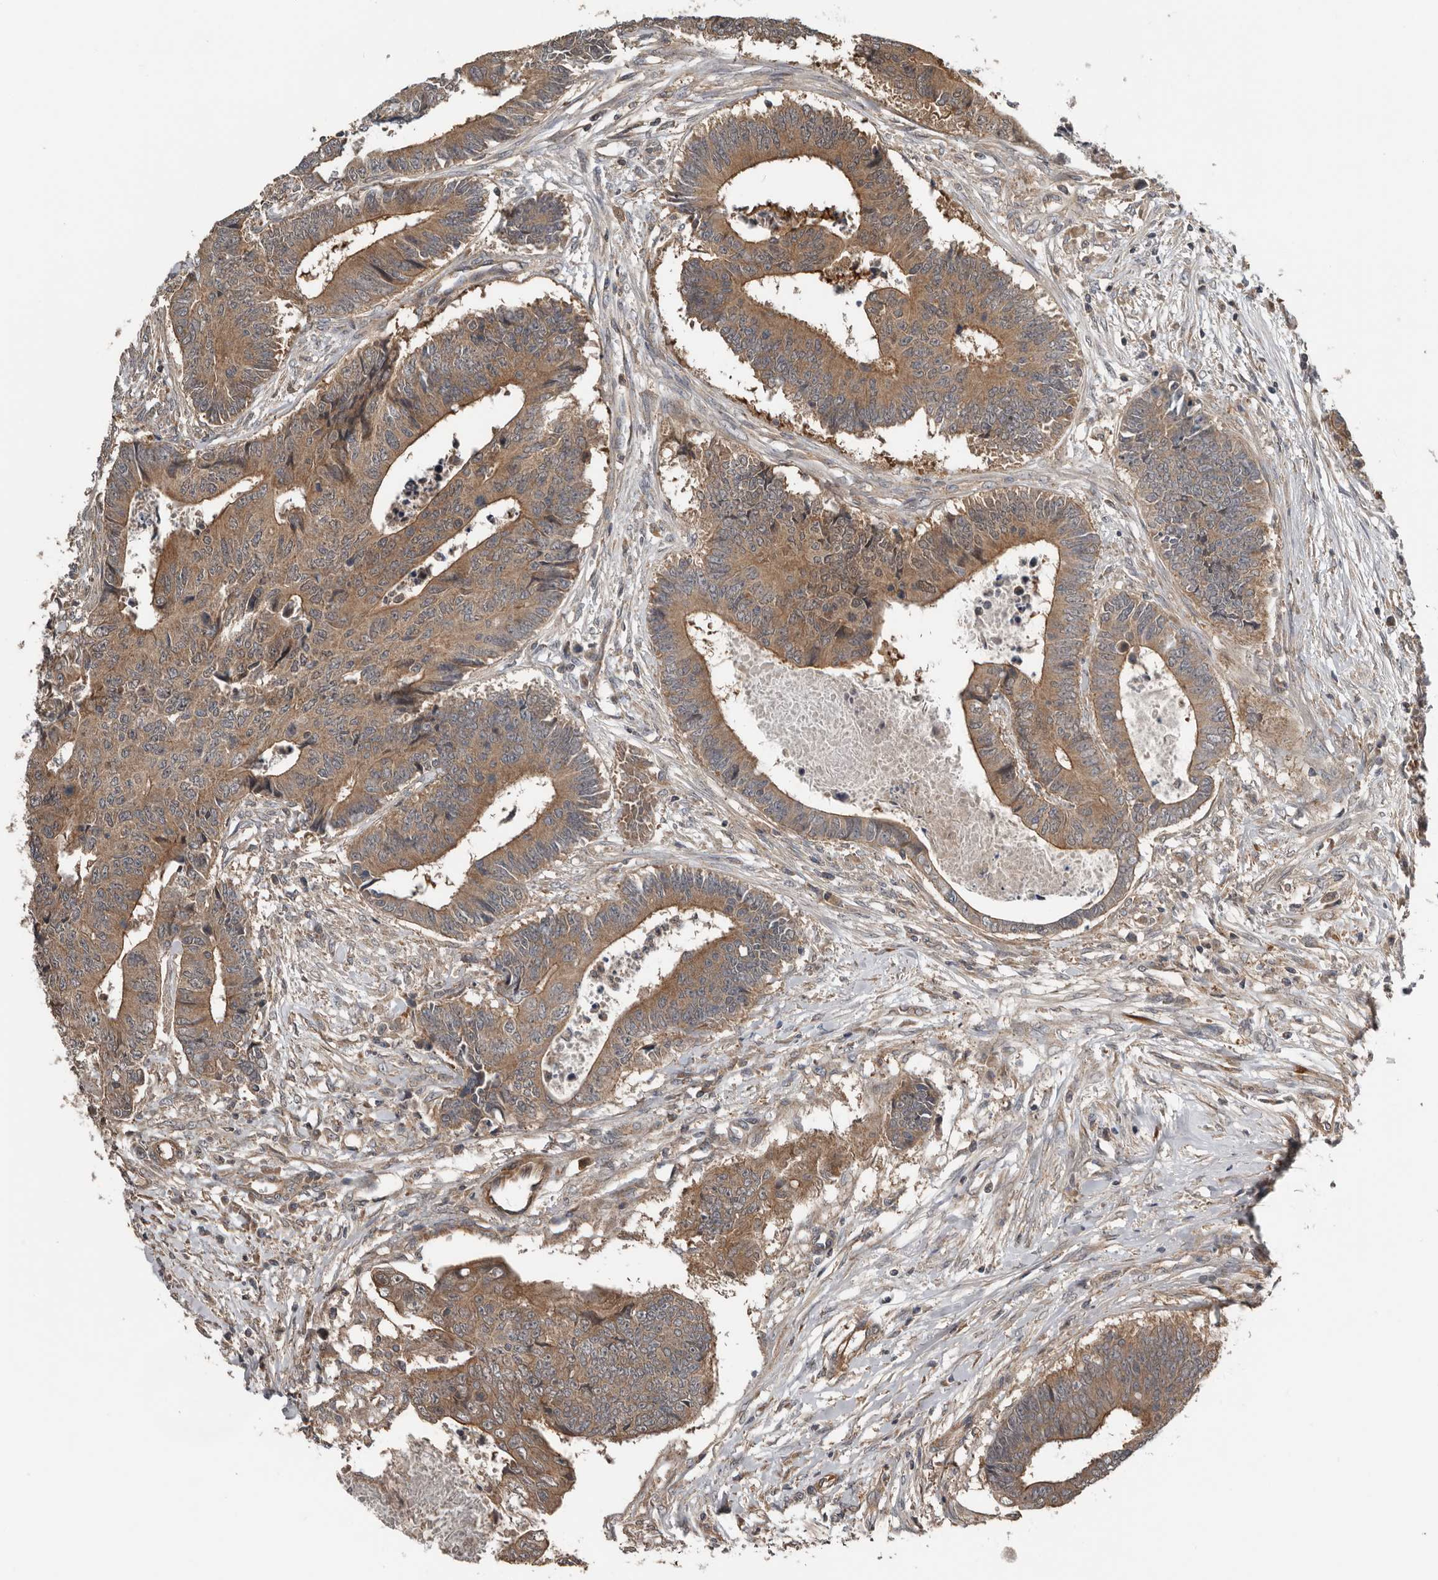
{"staining": {"intensity": "moderate", "quantity": ">75%", "location": "cytoplasmic/membranous"}, "tissue": "colorectal cancer", "cell_type": "Tumor cells", "image_type": "cancer", "snomed": [{"axis": "morphology", "description": "Adenocarcinoma, NOS"}, {"axis": "topography", "description": "Rectum"}], "caption": "Colorectal adenocarcinoma was stained to show a protein in brown. There is medium levels of moderate cytoplasmic/membranous staining in approximately >75% of tumor cells.", "gene": "DNAJB4", "patient": {"sex": "male", "age": 84}}